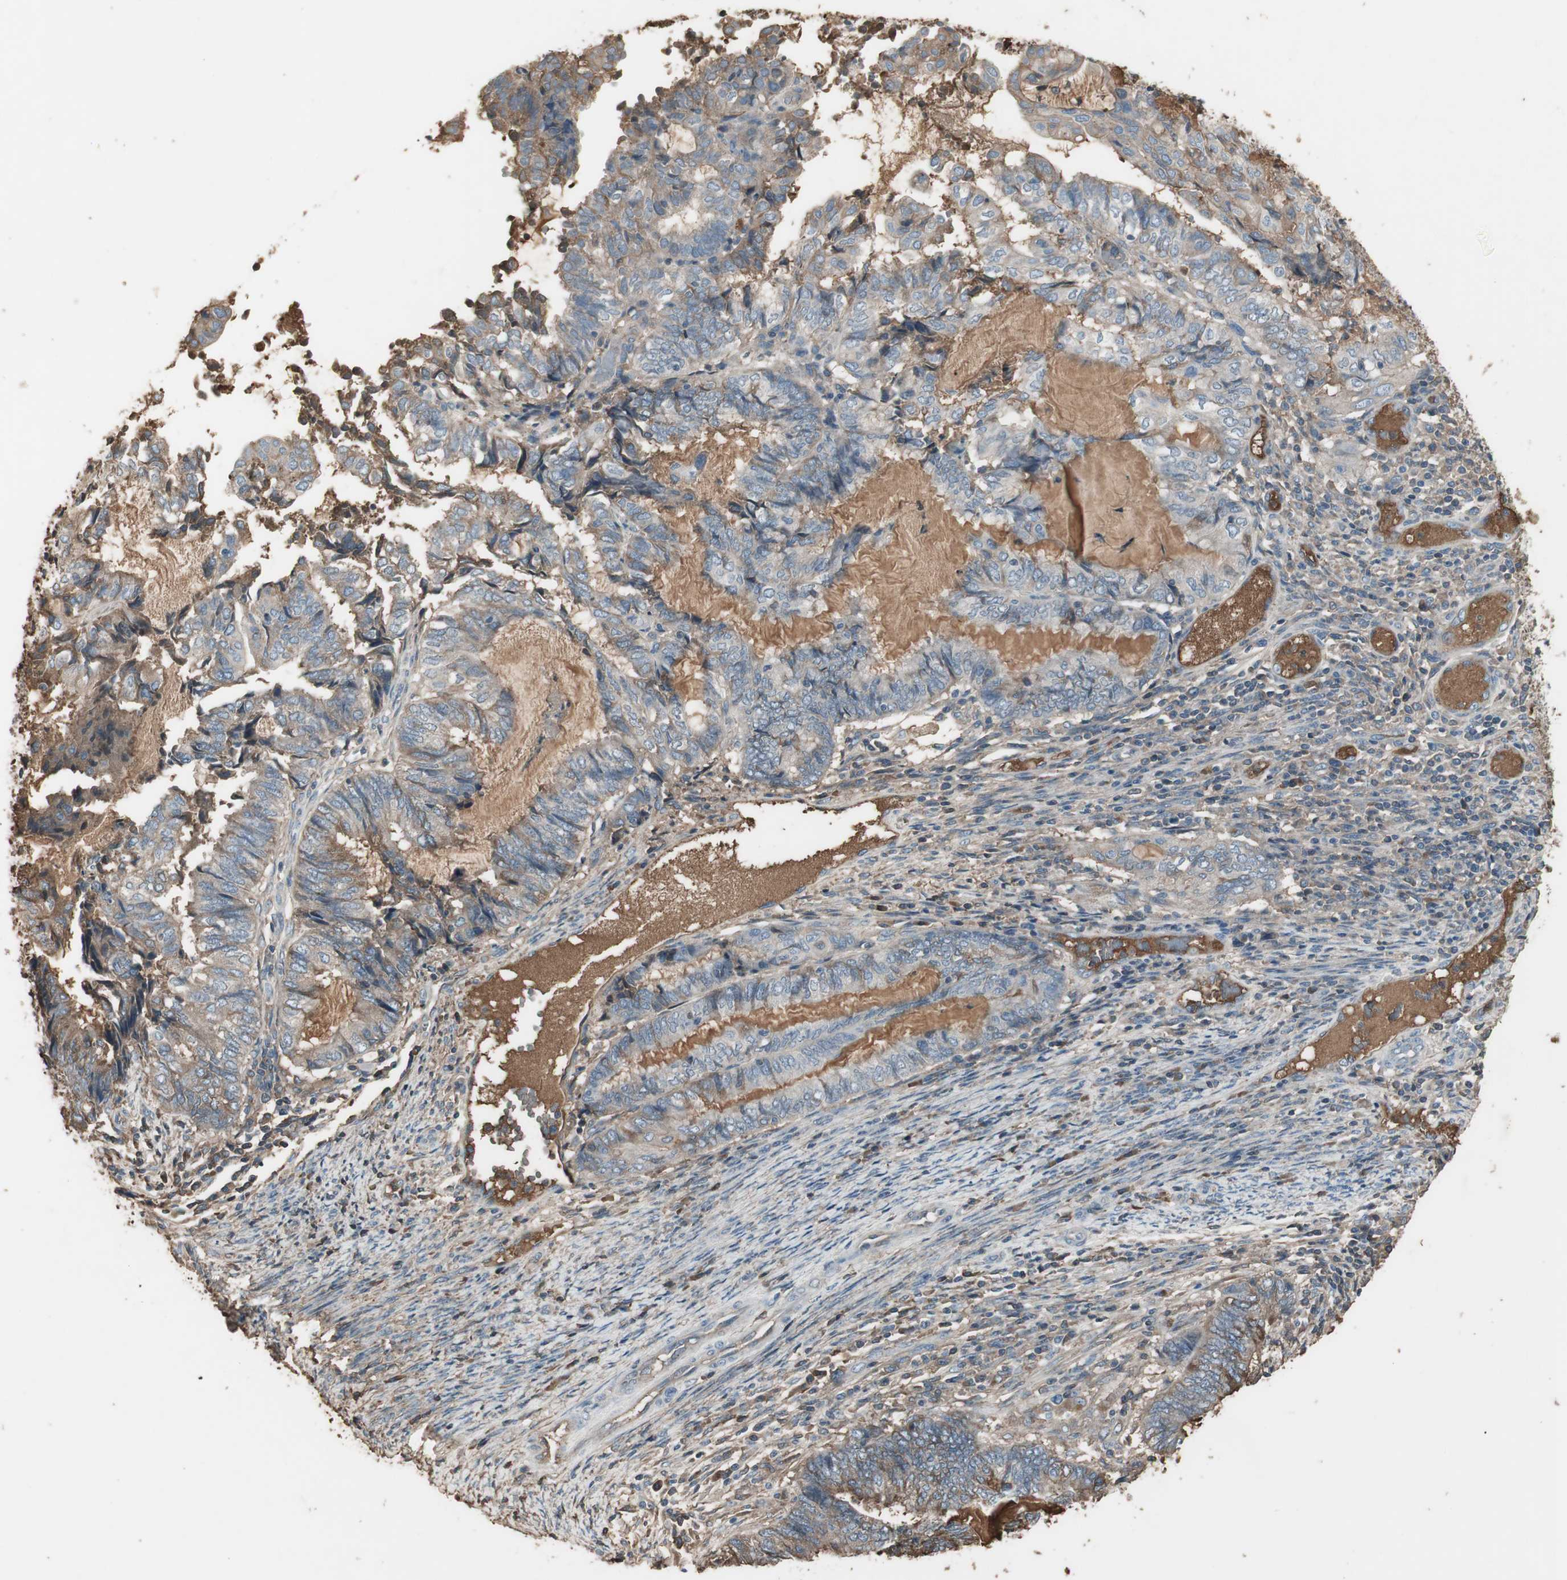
{"staining": {"intensity": "weak", "quantity": "25%-75%", "location": "cytoplasmic/membranous"}, "tissue": "endometrial cancer", "cell_type": "Tumor cells", "image_type": "cancer", "snomed": [{"axis": "morphology", "description": "Adenocarcinoma, NOS"}, {"axis": "topography", "description": "Uterus"}, {"axis": "topography", "description": "Endometrium"}], "caption": "A high-resolution histopathology image shows immunohistochemistry staining of endometrial cancer, which demonstrates weak cytoplasmic/membranous staining in about 25%-75% of tumor cells.", "gene": "MMP14", "patient": {"sex": "female", "age": 70}}